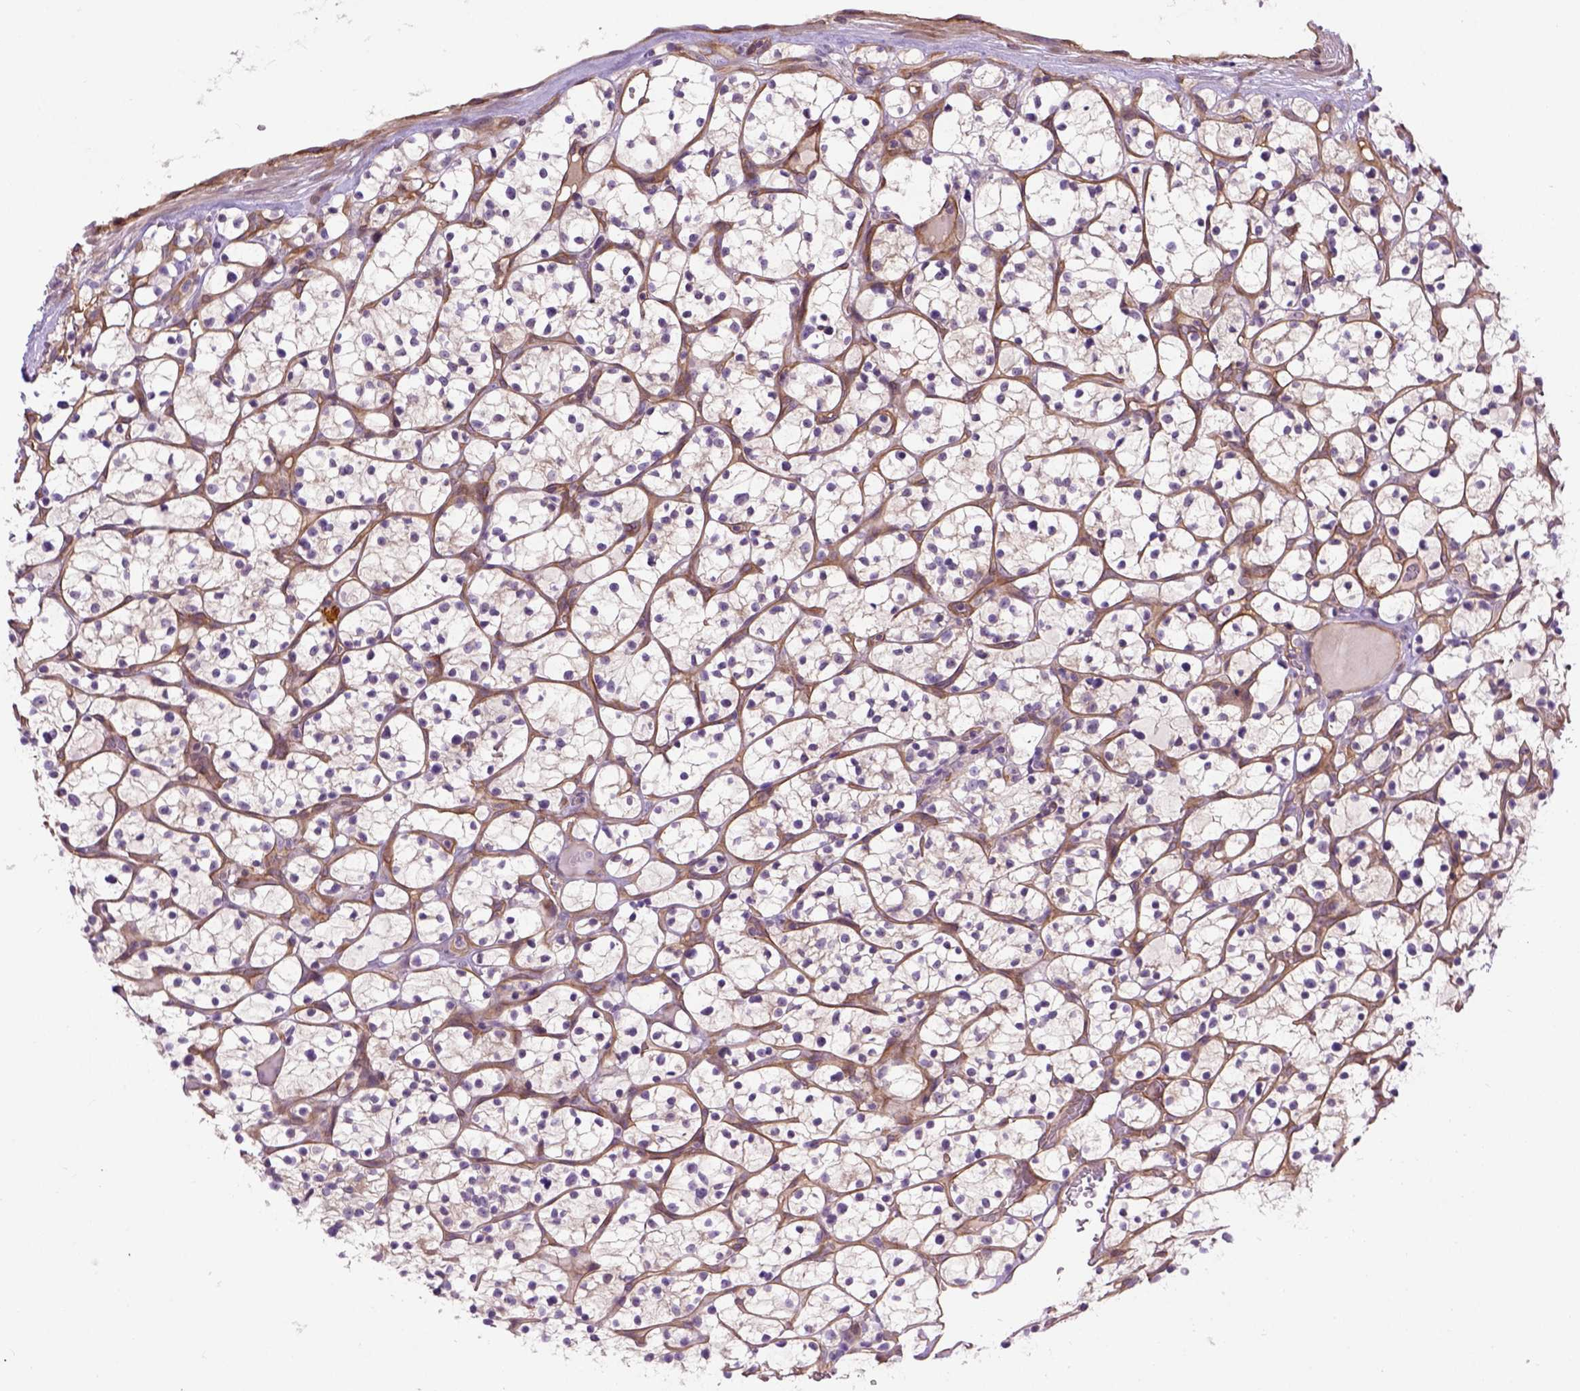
{"staining": {"intensity": "negative", "quantity": "none", "location": "none"}, "tissue": "renal cancer", "cell_type": "Tumor cells", "image_type": "cancer", "snomed": [{"axis": "morphology", "description": "Adenocarcinoma, NOS"}, {"axis": "topography", "description": "Kidney"}], "caption": "Immunohistochemical staining of renal cancer displays no significant expression in tumor cells. (DAB (3,3'-diaminobenzidine) IHC with hematoxylin counter stain).", "gene": "CASKIN2", "patient": {"sex": "female", "age": 64}}